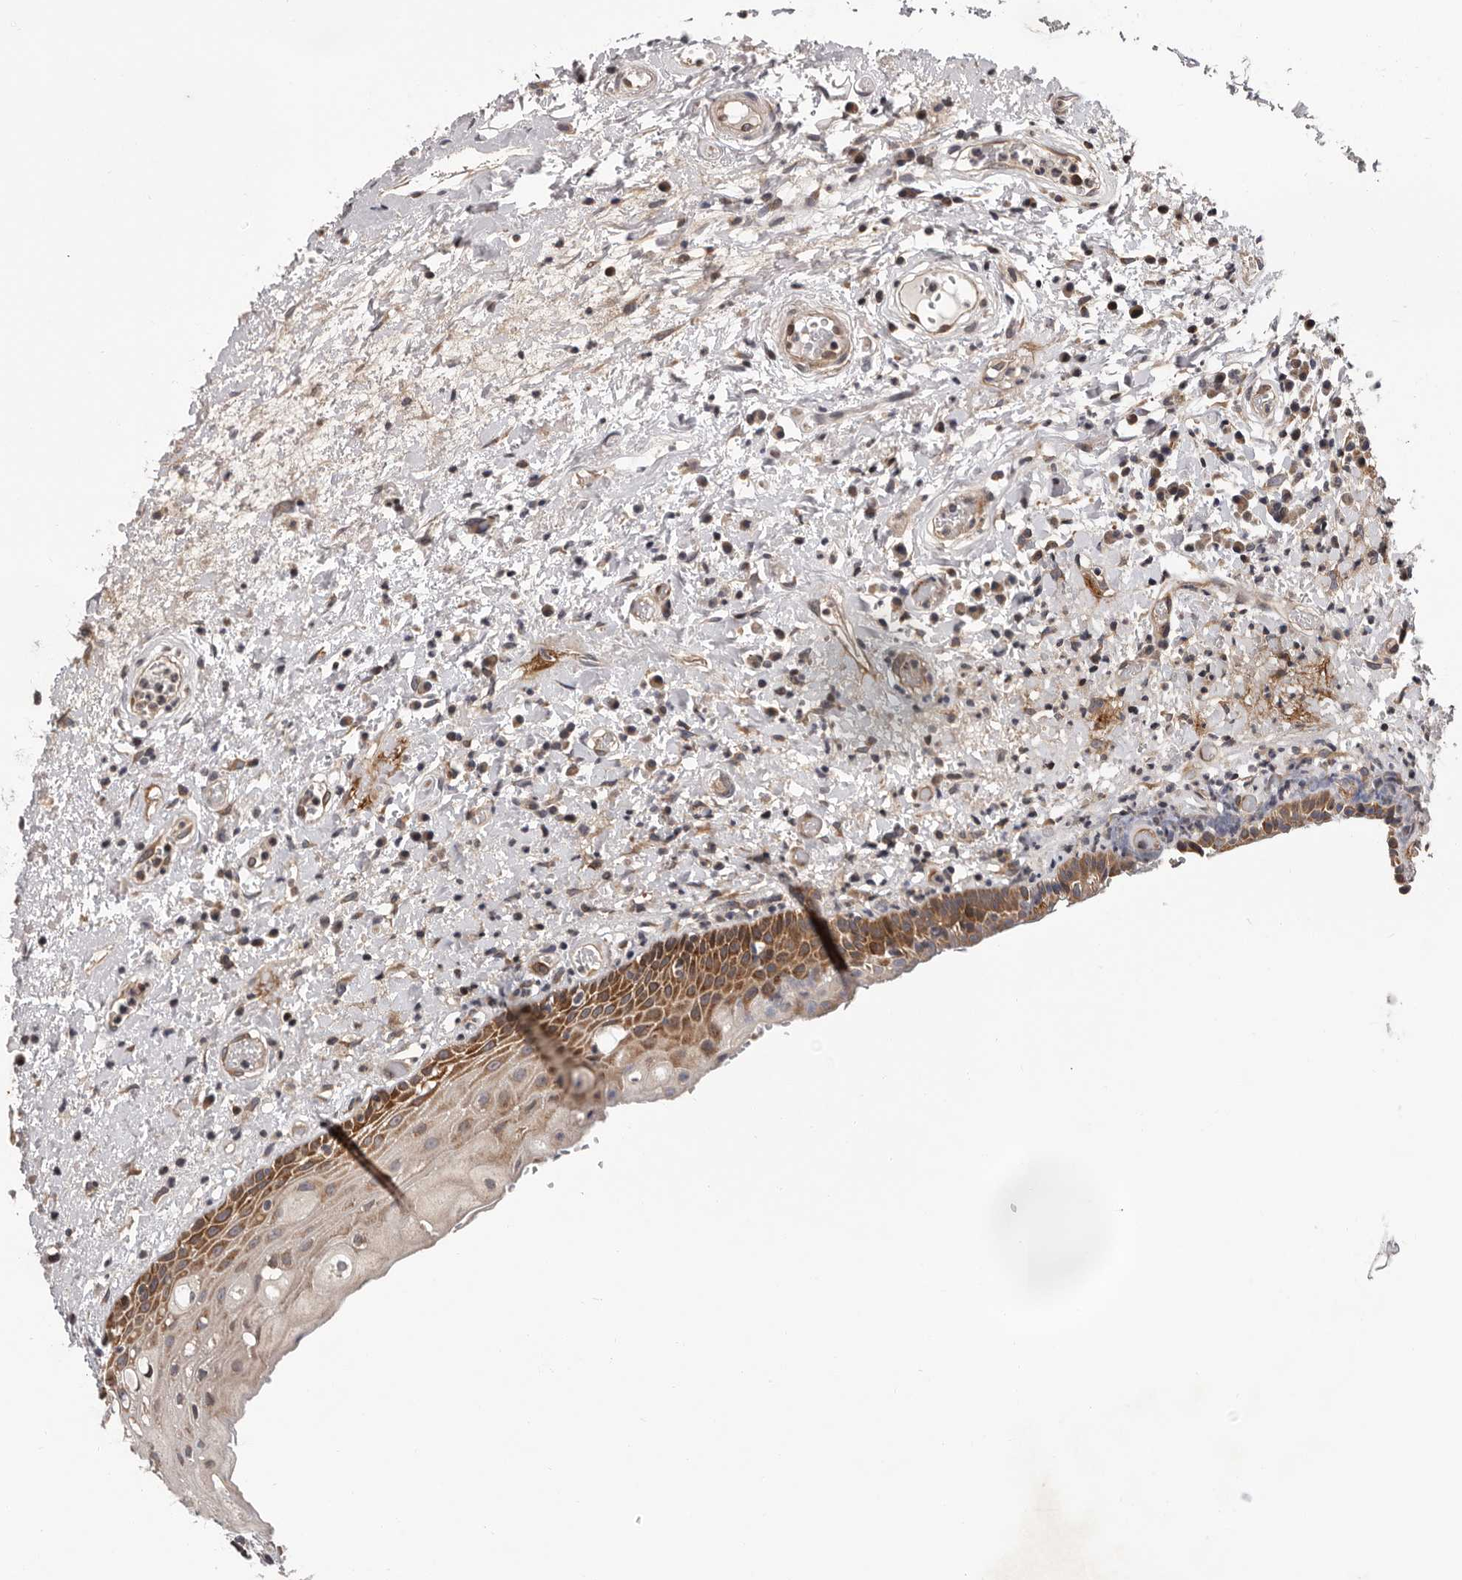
{"staining": {"intensity": "strong", "quantity": "25%-75%", "location": "cytoplasmic/membranous"}, "tissue": "oral mucosa", "cell_type": "Squamous epithelial cells", "image_type": "normal", "snomed": [{"axis": "morphology", "description": "Normal tissue, NOS"}, {"axis": "topography", "description": "Oral tissue"}], "caption": "Human oral mucosa stained for a protein (brown) displays strong cytoplasmic/membranous positive expression in about 25%-75% of squamous epithelial cells.", "gene": "VPS37A", "patient": {"sex": "female", "age": 76}}